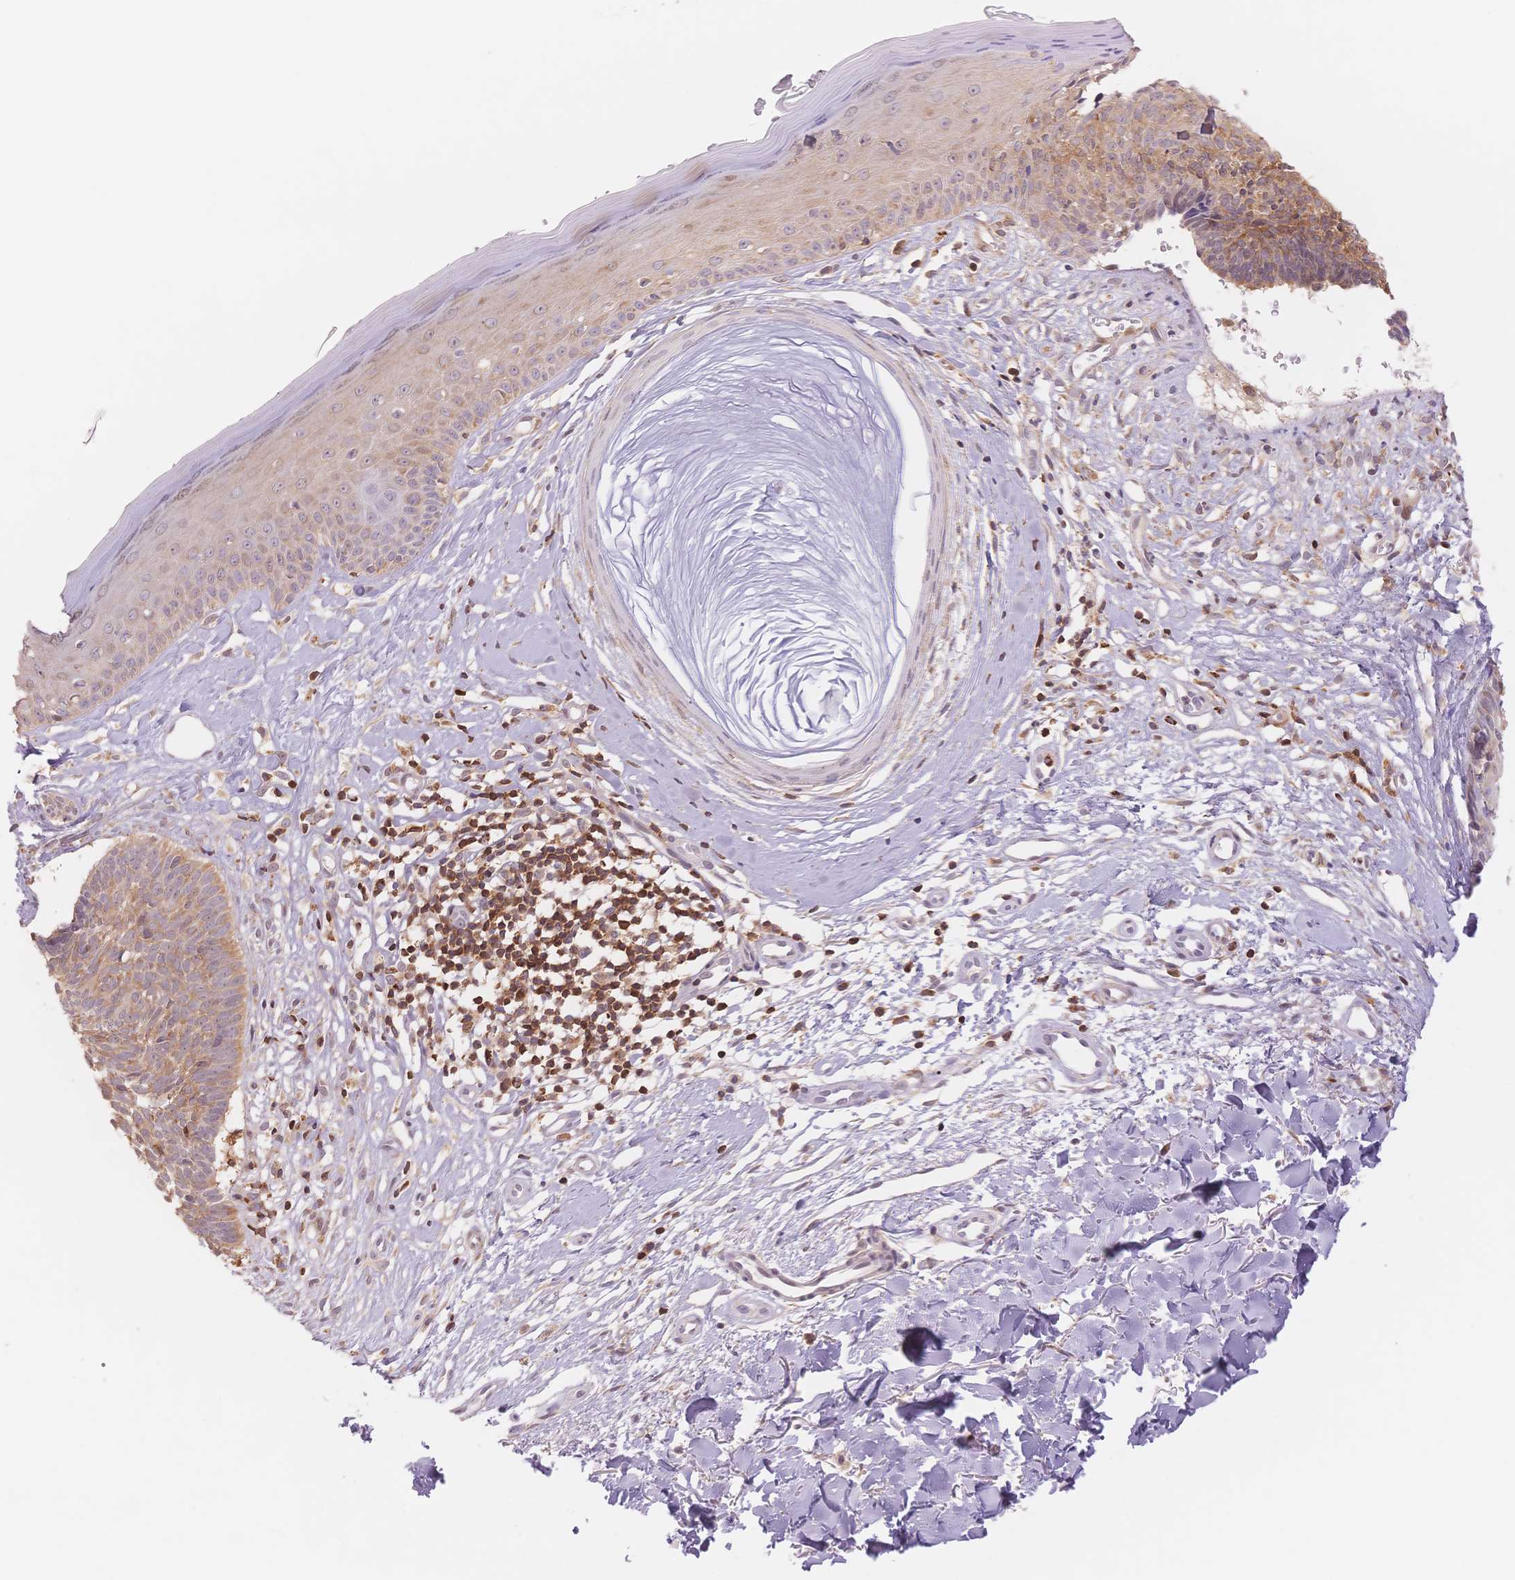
{"staining": {"intensity": "weak", "quantity": ">75%", "location": "cytoplasmic/membranous"}, "tissue": "skin cancer", "cell_type": "Tumor cells", "image_type": "cancer", "snomed": [{"axis": "morphology", "description": "Basal cell carcinoma"}, {"axis": "topography", "description": "Skin"}], "caption": "DAB (3,3'-diaminobenzidine) immunohistochemical staining of human skin cancer displays weak cytoplasmic/membranous protein positivity in about >75% of tumor cells. Nuclei are stained in blue.", "gene": "STK39", "patient": {"sex": "male", "age": 51}}